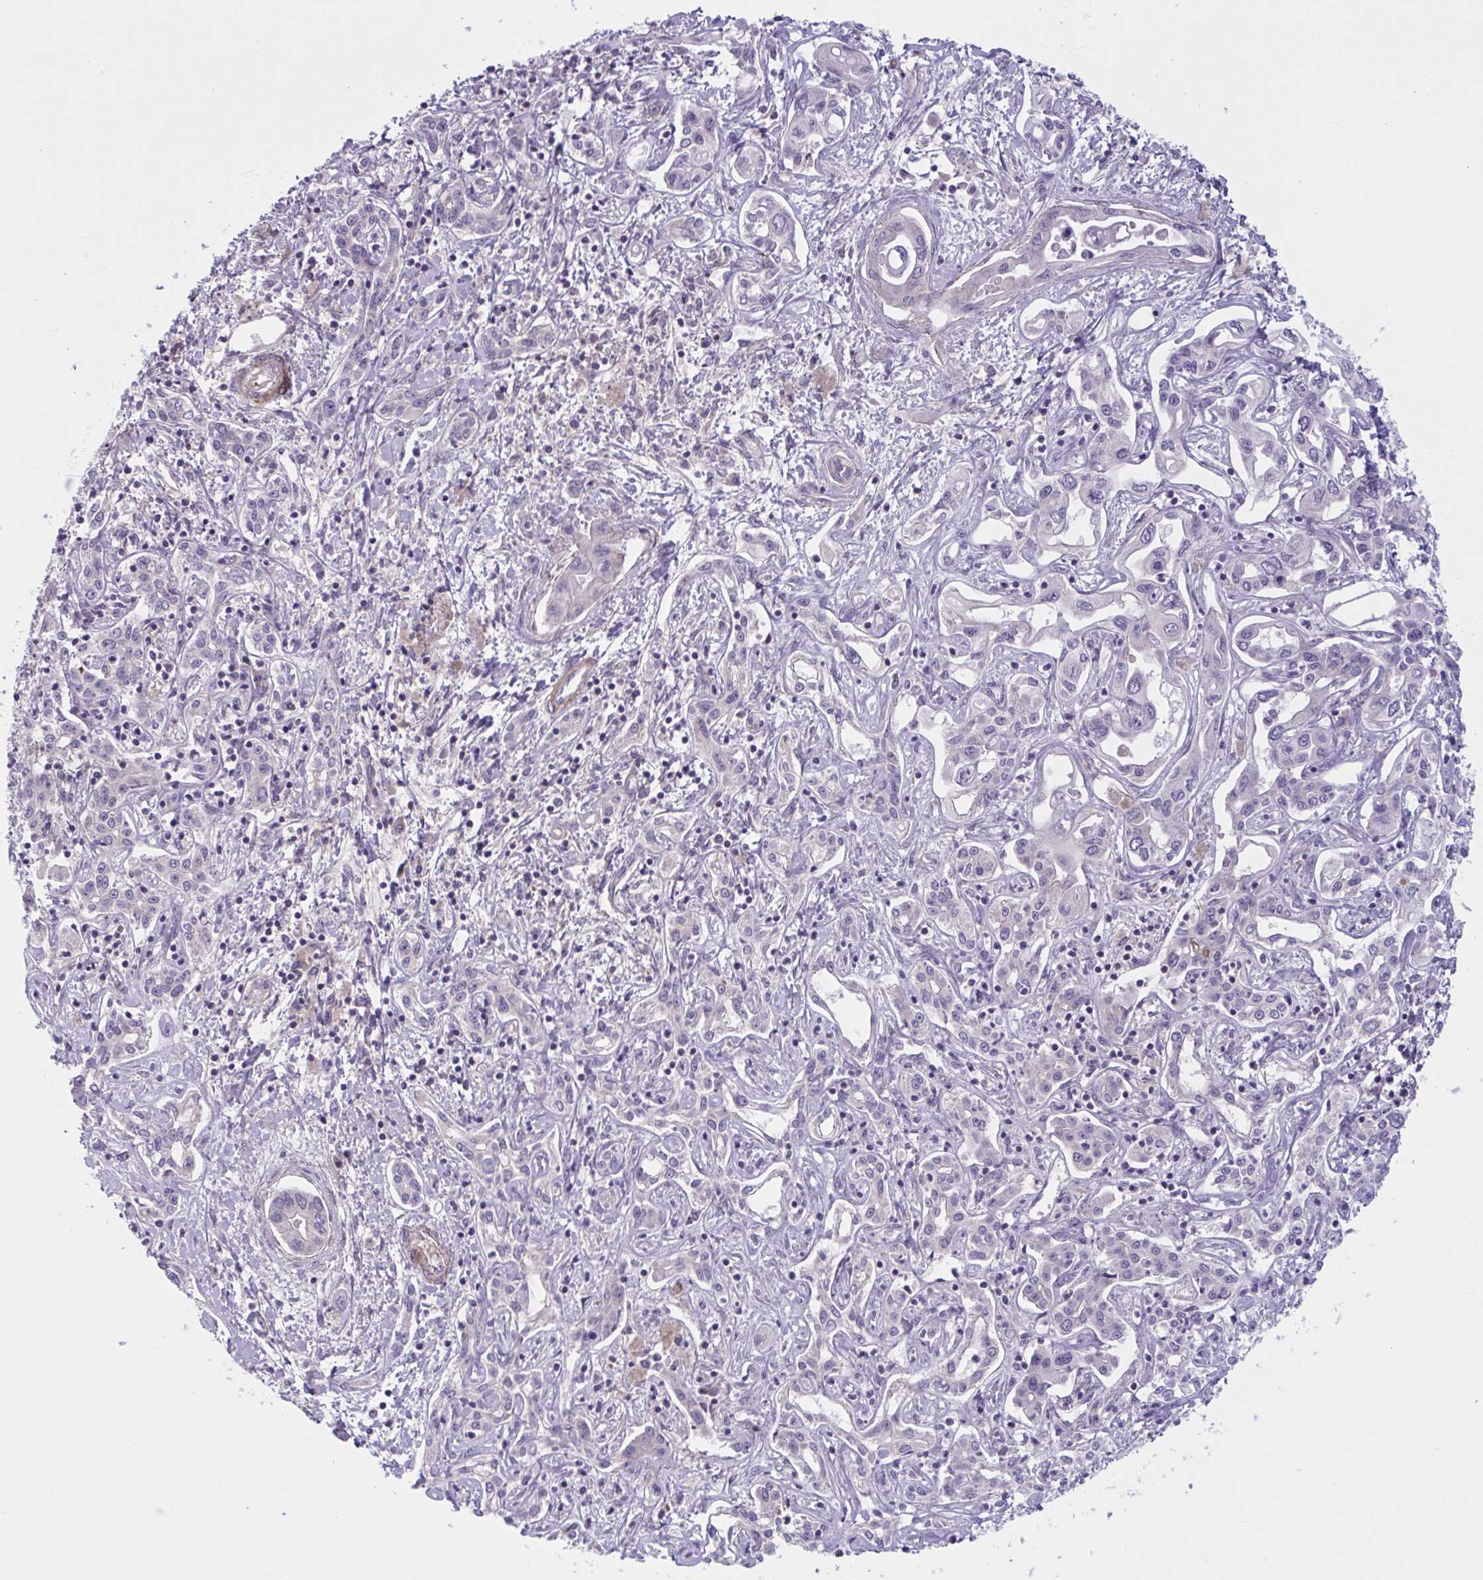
{"staining": {"intensity": "negative", "quantity": "none", "location": "none"}, "tissue": "liver cancer", "cell_type": "Tumor cells", "image_type": "cancer", "snomed": [{"axis": "morphology", "description": "Cholangiocarcinoma"}, {"axis": "topography", "description": "Liver"}], "caption": "A micrograph of liver cancer (cholangiocarcinoma) stained for a protein reveals no brown staining in tumor cells. (DAB IHC with hematoxylin counter stain).", "gene": "WNT9B", "patient": {"sex": "female", "age": 64}}